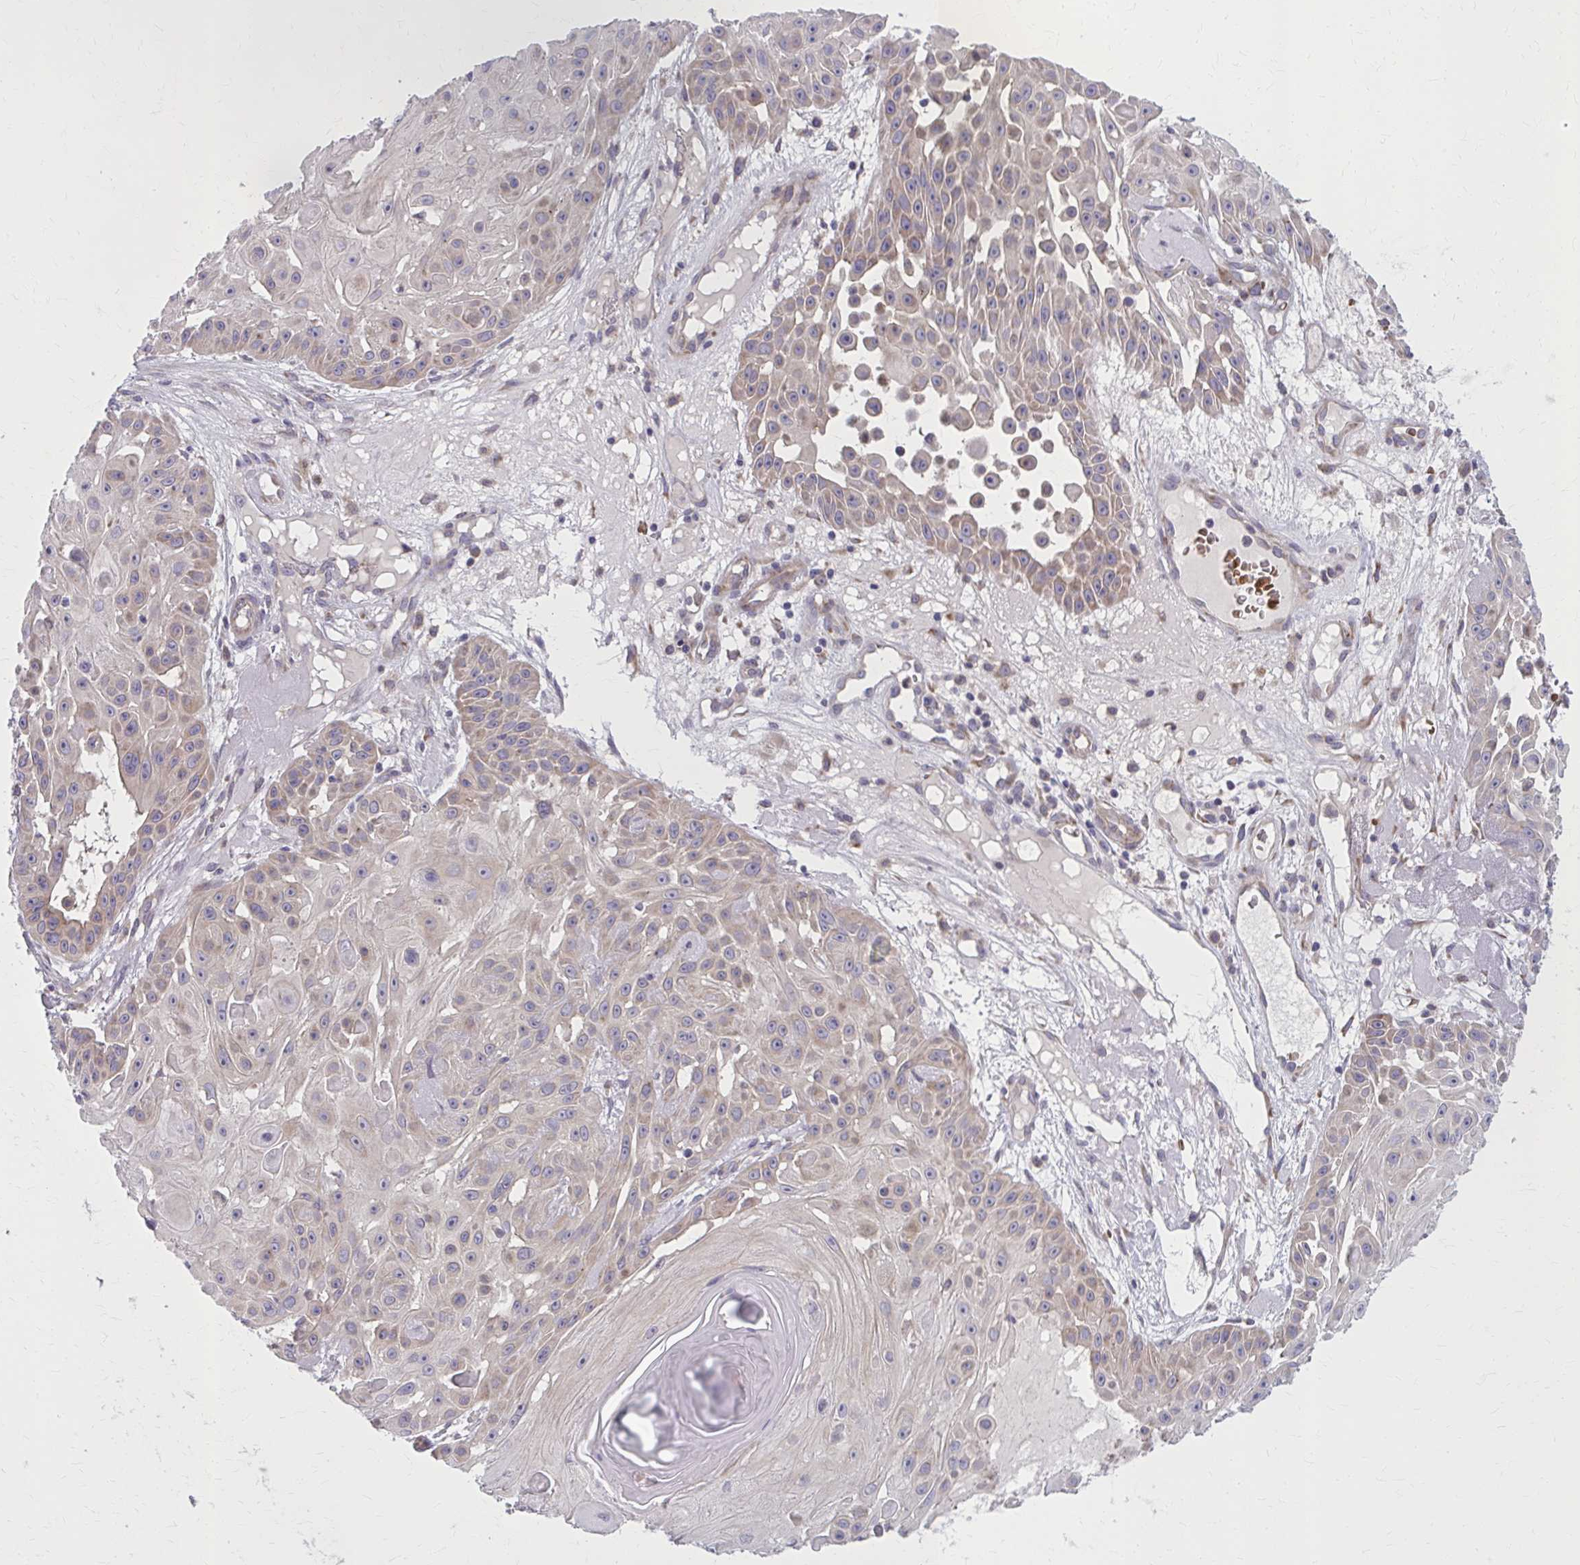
{"staining": {"intensity": "weak", "quantity": "25%-75%", "location": "cytoplasmic/membranous"}, "tissue": "skin cancer", "cell_type": "Tumor cells", "image_type": "cancer", "snomed": [{"axis": "morphology", "description": "Squamous cell carcinoma, NOS"}, {"axis": "topography", "description": "Skin"}], "caption": "Immunohistochemical staining of skin cancer (squamous cell carcinoma) demonstrates low levels of weak cytoplasmic/membranous protein expression in about 25%-75% of tumor cells. Nuclei are stained in blue.", "gene": "SNF8", "patient": {"sex": "male", "age": 91}}